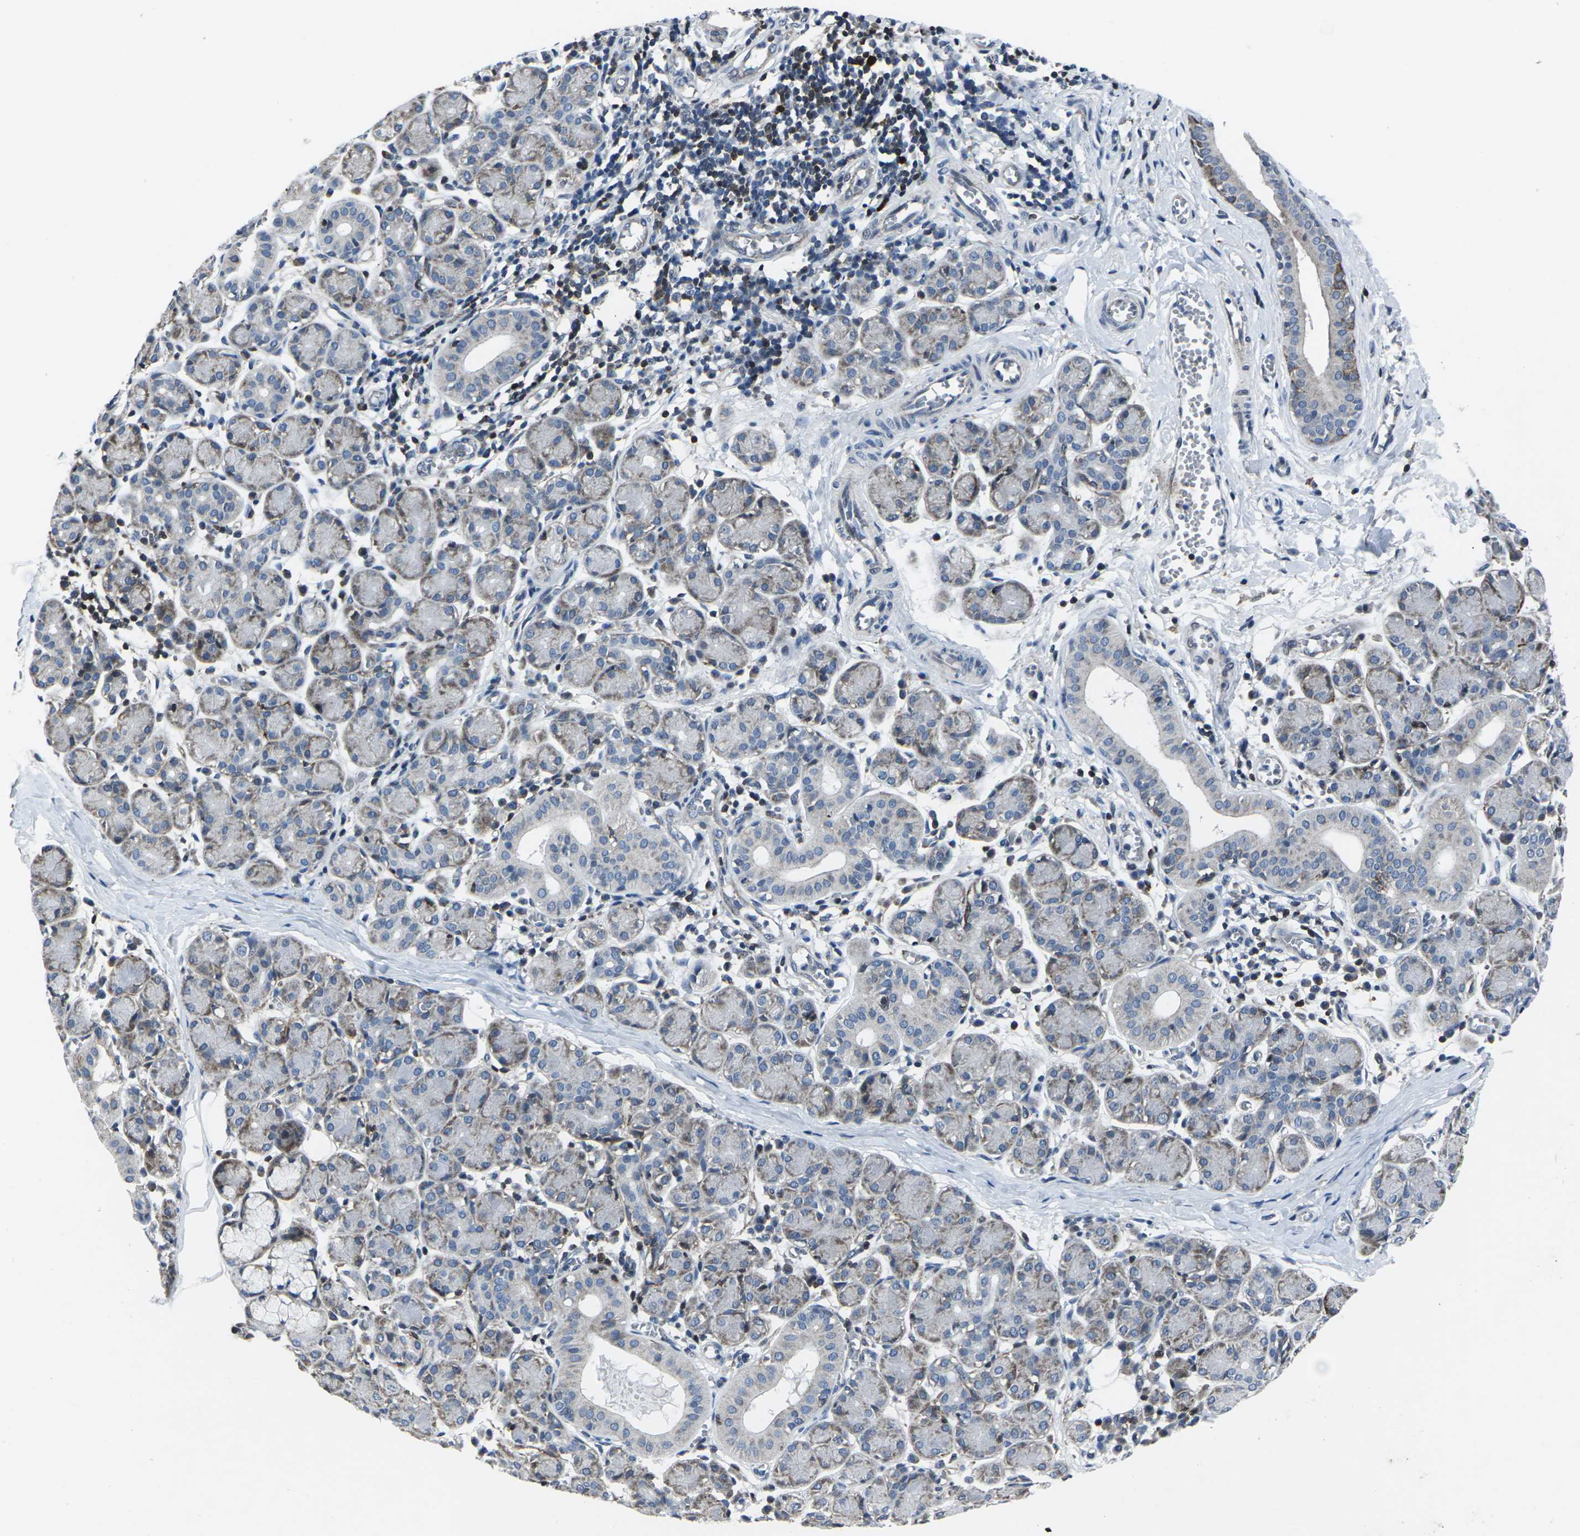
{"staining": {"intensity": "moderate", "quantity": "<25%", "location": "cytoplasmic/membranous"}, "tissue": "salivary gland", "cell_type": "Glandular cells", "image_type": "normal", "snomed": [{"axis": "morphology", "description": "Normal tissue, NOS"}, {"axis": "morphology", "description": "Inflammation, NOS"}, {"axis": "topography", "description": "Lymph node"}, {"axis": "topography", "description": "Salivary gland"}], "caption": "IHC micrograph of benign salivary gland: human salivary gland stained using immunohistochemistry demonstrates low levels of moderate protein expression localized specifically in the cytoplasmic/membranous of glandular cells, appearing as a cytoplasmic/membranous brown color.", "gene": "STAT4", "patient": {"sex": "male", "age": 3}}